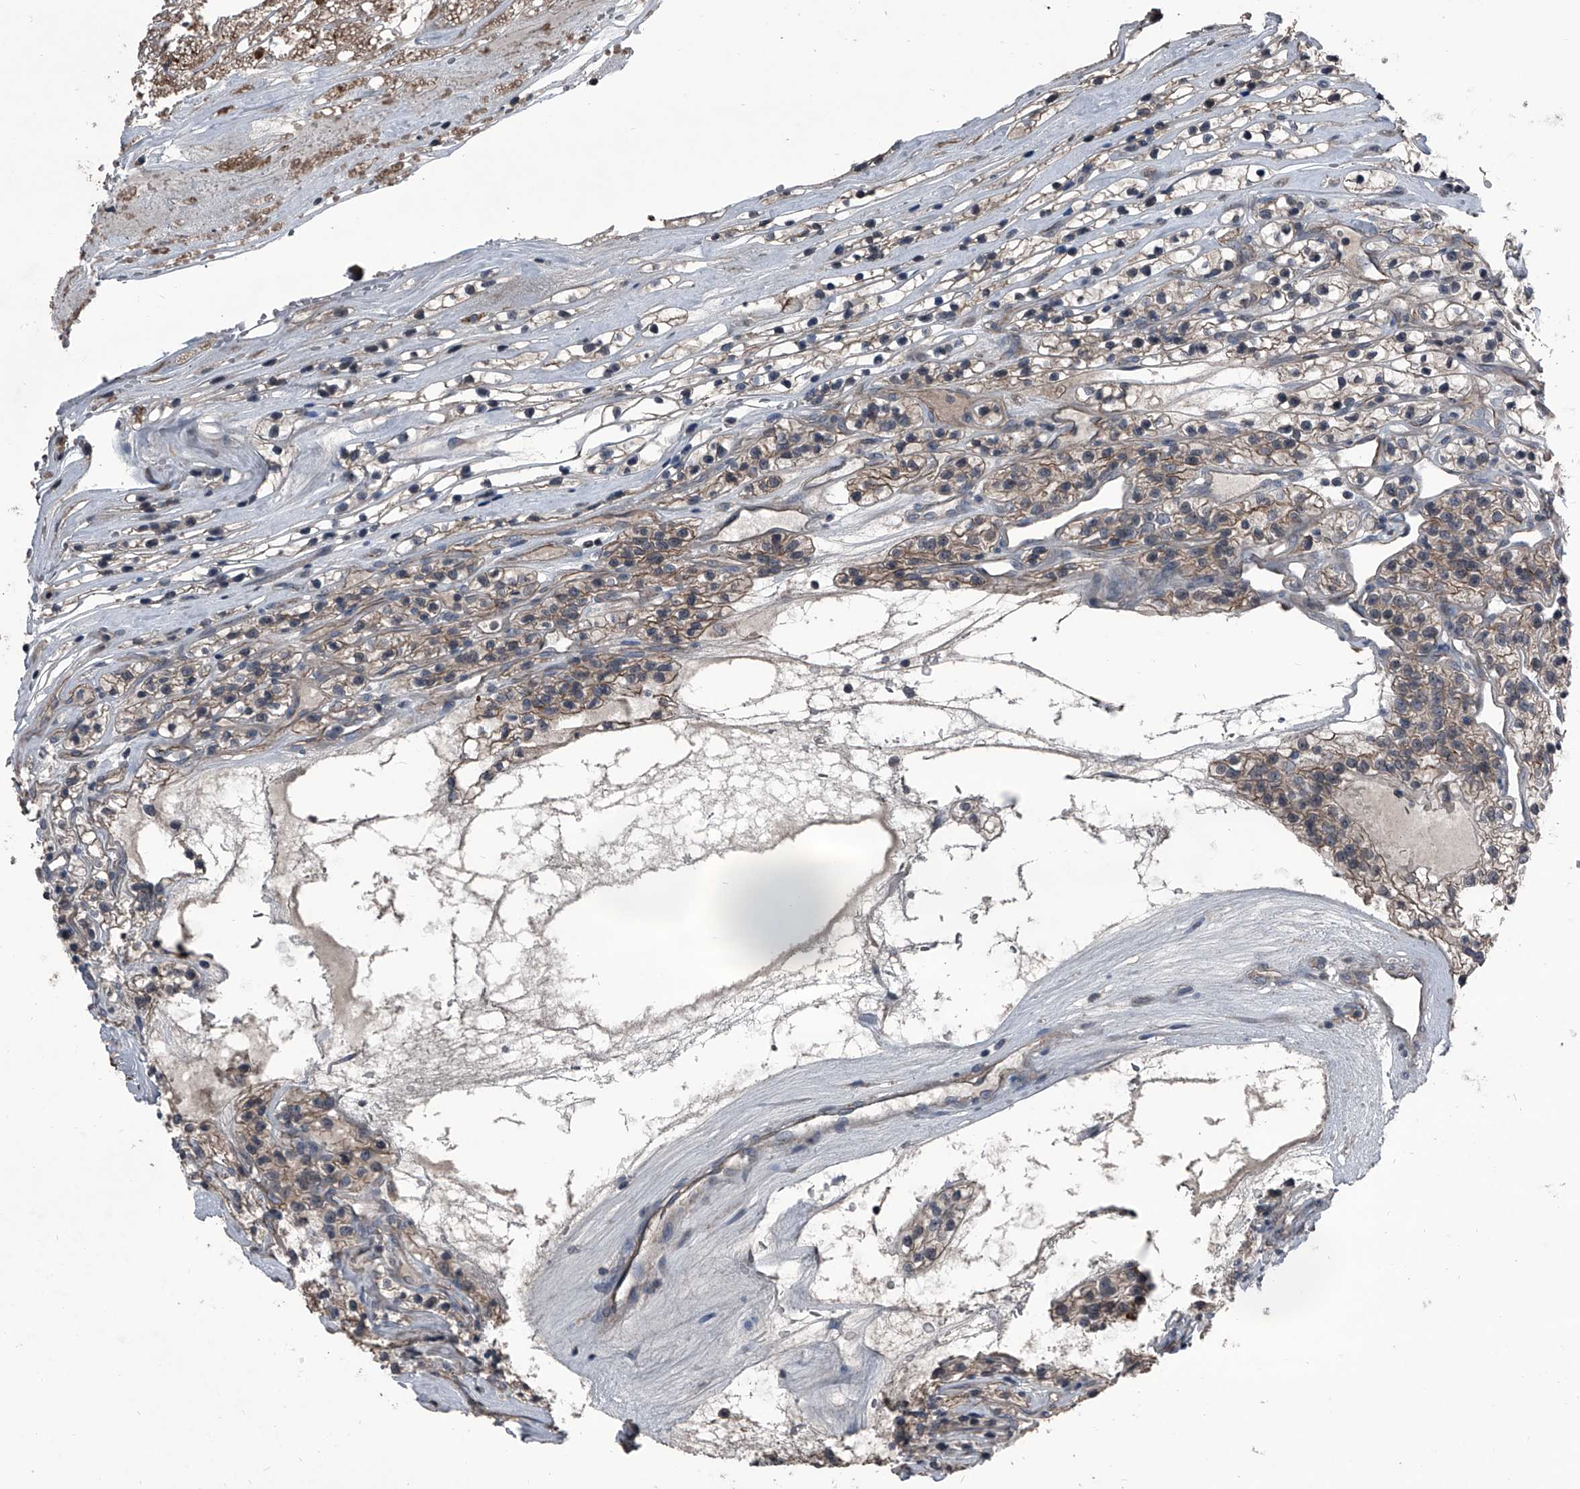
{"staining": {"intensity": "weak", "quantity": ">75%", "location": "cytoplasmic/membranous"}, "tissue": "renal cancer", "cell_type": "Tumor cells", "image_type": "cancer", "snomed": [{"axis": "morphology", "description": "Adenocarcinoma, NOS"}, {"axis": "topography", "description": "Kidney"}], "caption": "Protein analysis of renal cancer tissue demonstrates weak cytoplasmic/membranous staining in about >75% of tumor cells.", "gene": "OARD1", "patient": {"sex": "female", "age": 57}}